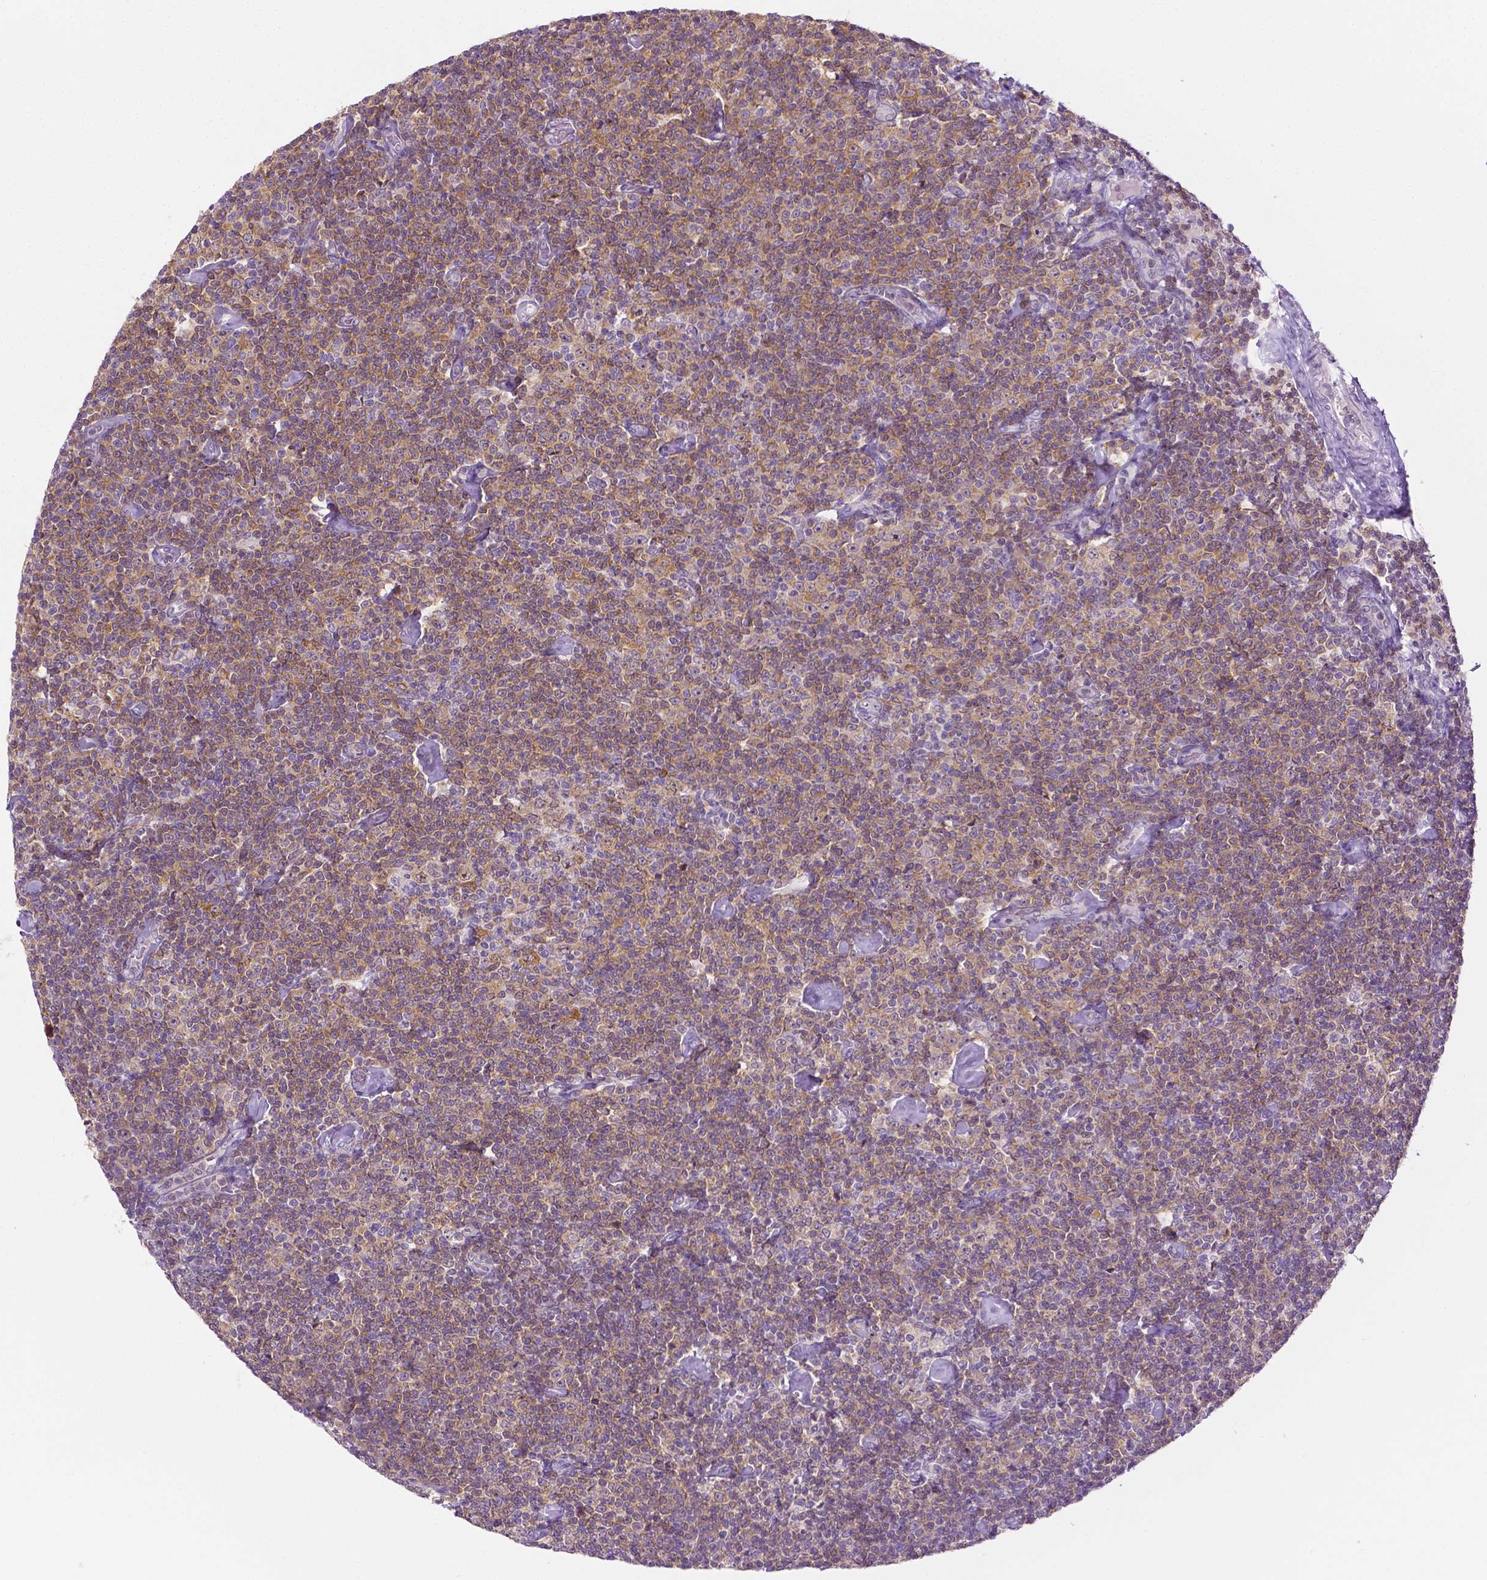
{"staining": {"intensity": "moderate", "quantity": "25%-75%", "location": "cytoplasmic/membranous"}, "tissue": "lymphoma", "cell_type": "Tumor cells", "image_type": "cancer", "snomed": [{"axis": "morphology", "description": "Malignant lymphoma, non-Hodgkin's type, Low grade"}, {"axis": "topography", "description": "Lymph node"}], "caption": "A brown stain shows moderate cytoplasmic/membranous expression of a protein in human lymphoma tumor cells. (brown staining indicates protein expression, while blue staining denotes nuclei).", "gene": "DENND4A", "patient": {"sex": "male", "age": 81}}